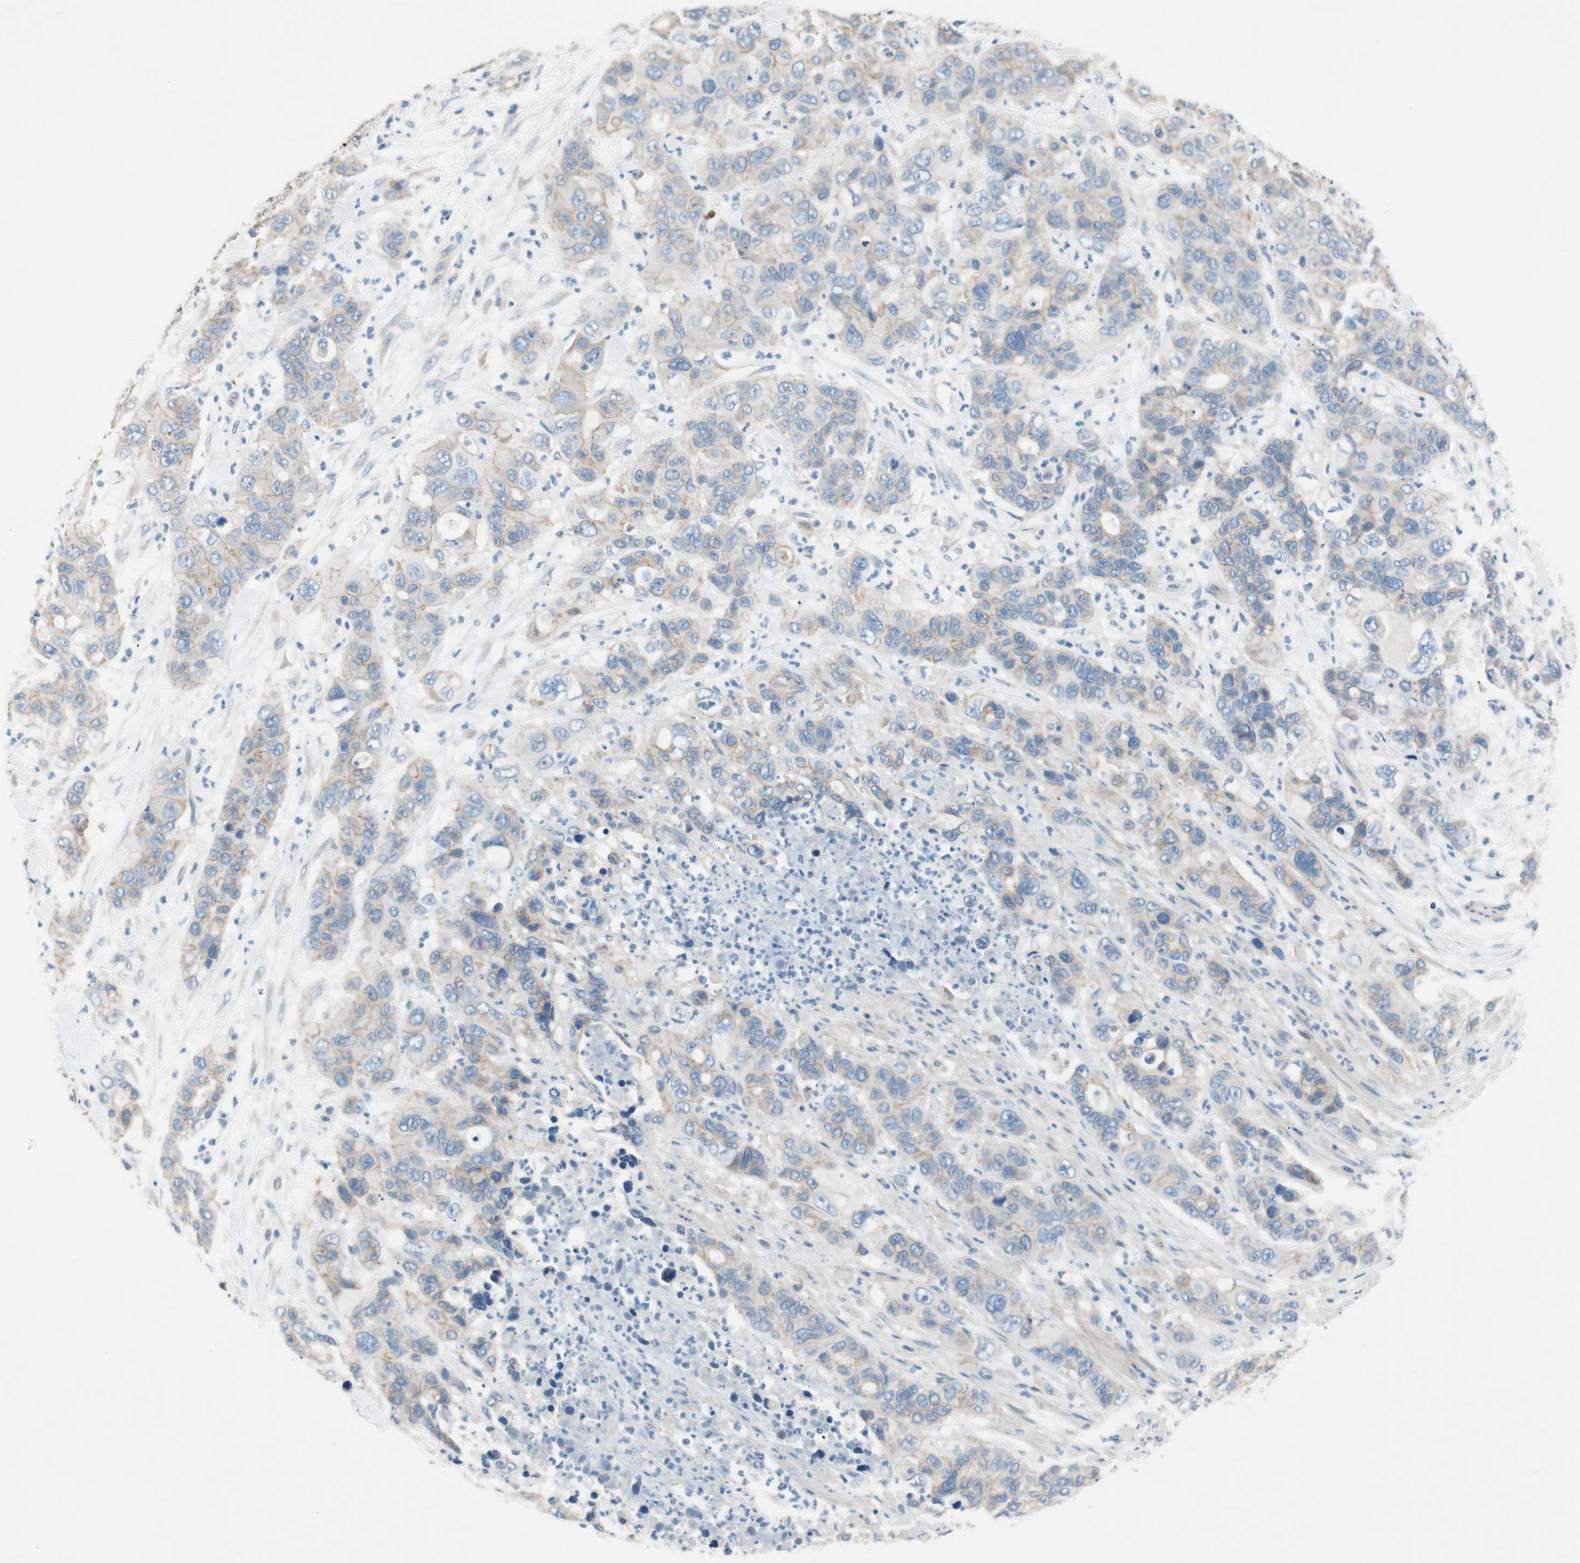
{"staining": {"intensity": "weak", "quantity": "<25%", "location": "cytoplasmic/membranous"}, "tissue": "pancreatic cancer", "cell_type": "Tumor cells", "image_type": "cancer", "snomed": [{"axis": "morphology", "description": "Adenocarcinoma, NOS"}, {"axis": "topography", "description": "Pancreas"}], "caption": "IHC photomicrograph of neoplastic tissue: human pancreatic cancer (adenocarcinoma) stained with DAB displays no significant protein expression in tumor cells.", "gene": "GLUL", "patient": {"sex": "female", "age": 71}}